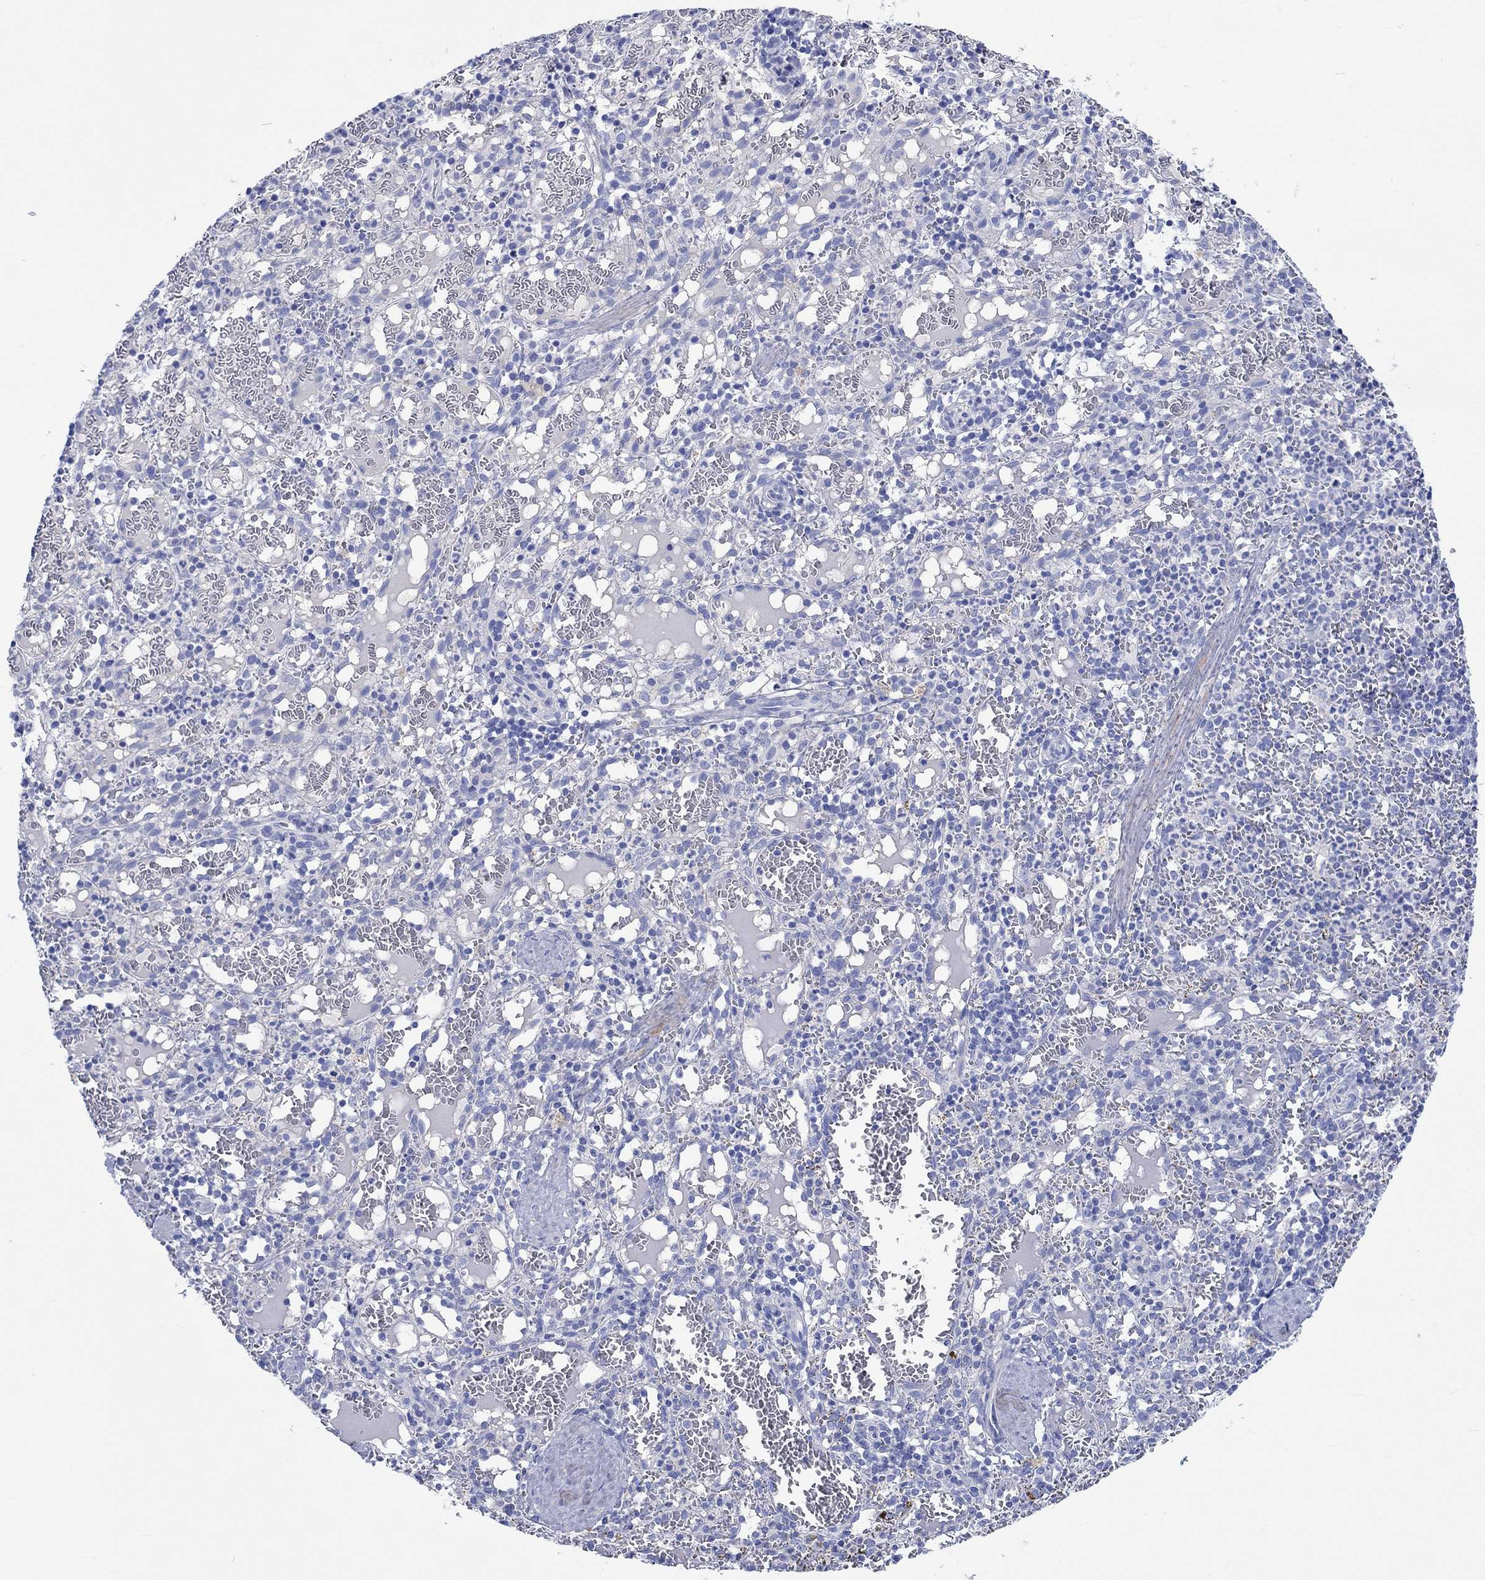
{"staining": {"intensity": "negative", "quantity": "none", "location": "none"}, "tissue": "spleen", "cell_type": "Cells in red pulp", "image_type": "normal", "snomed": [{"axis": "morphology", "description": "Normal tissue, NOS"}, {"axis": "topography", "description": "Spleen"}], "caption": "Micrograph shows no significant protein positivity in cells in red pulp of normal spleen. (DAB (3,3'-diaminobenzidine) immunohistochemistry with hematoxylin counter stain).", "gene": "SHISA4", "patient": {"sex": "male", "age": 11}}